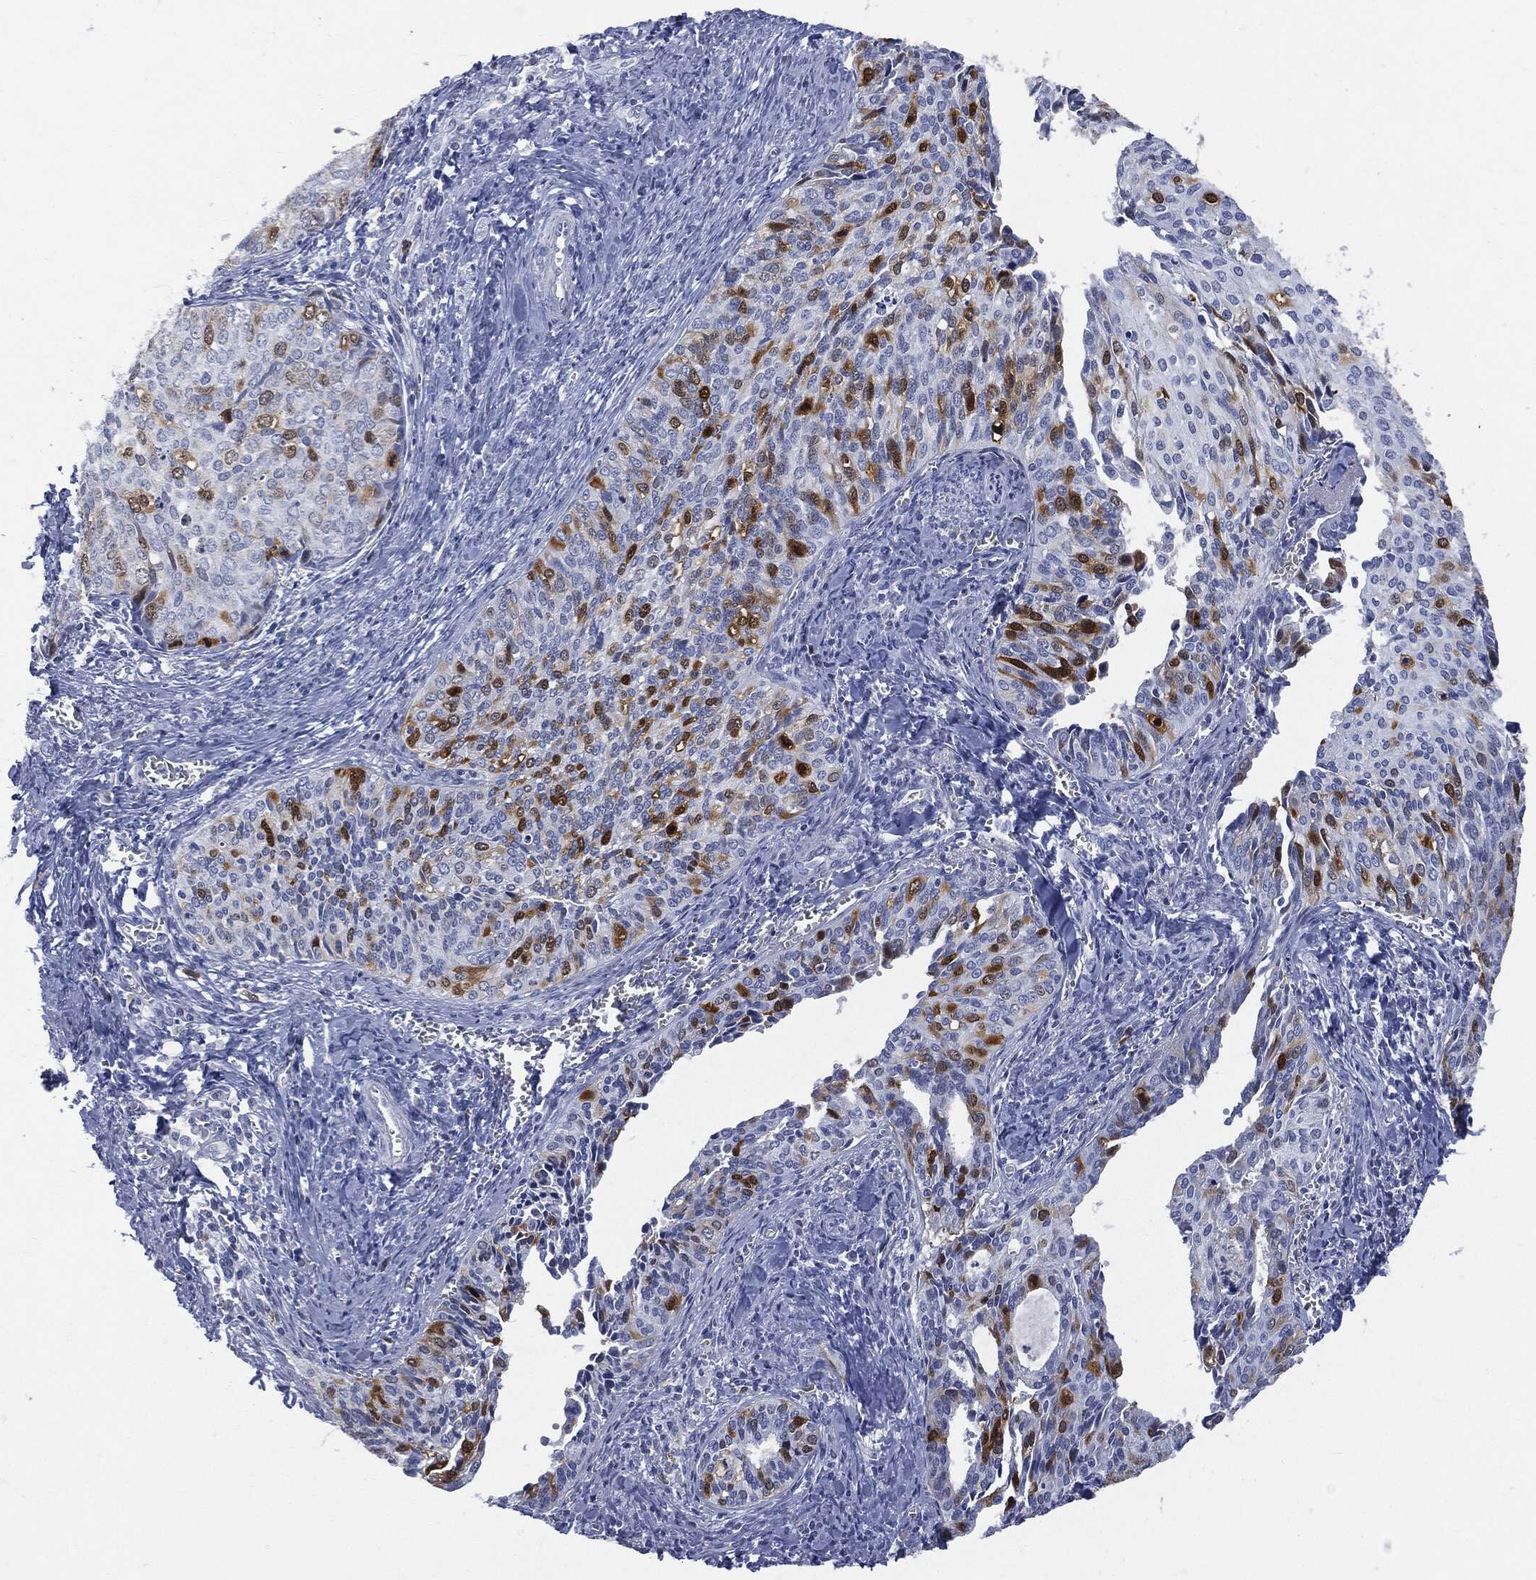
{"staining": {"intensity": "strong", "quantity": "25%-75%", "location": "cytoplasmic/membranous"}, "tissue": "cervical cancer", "cell_type": "Tumor cells", "image_type": "cancer", "snomed": [{"axis": "morphology", "description": "Squamous cell carcinoma, NOS"}, {"axis": "topography", "description": "Cervix"}], "caption": "Tumor cells reveal strong cytoplasmic/membranous staining in about 25%-75% of cells in squamous cell carcinoma (cervical).", "gene": "UBE2C", "patient": {"sex": "female", "age": 29}}